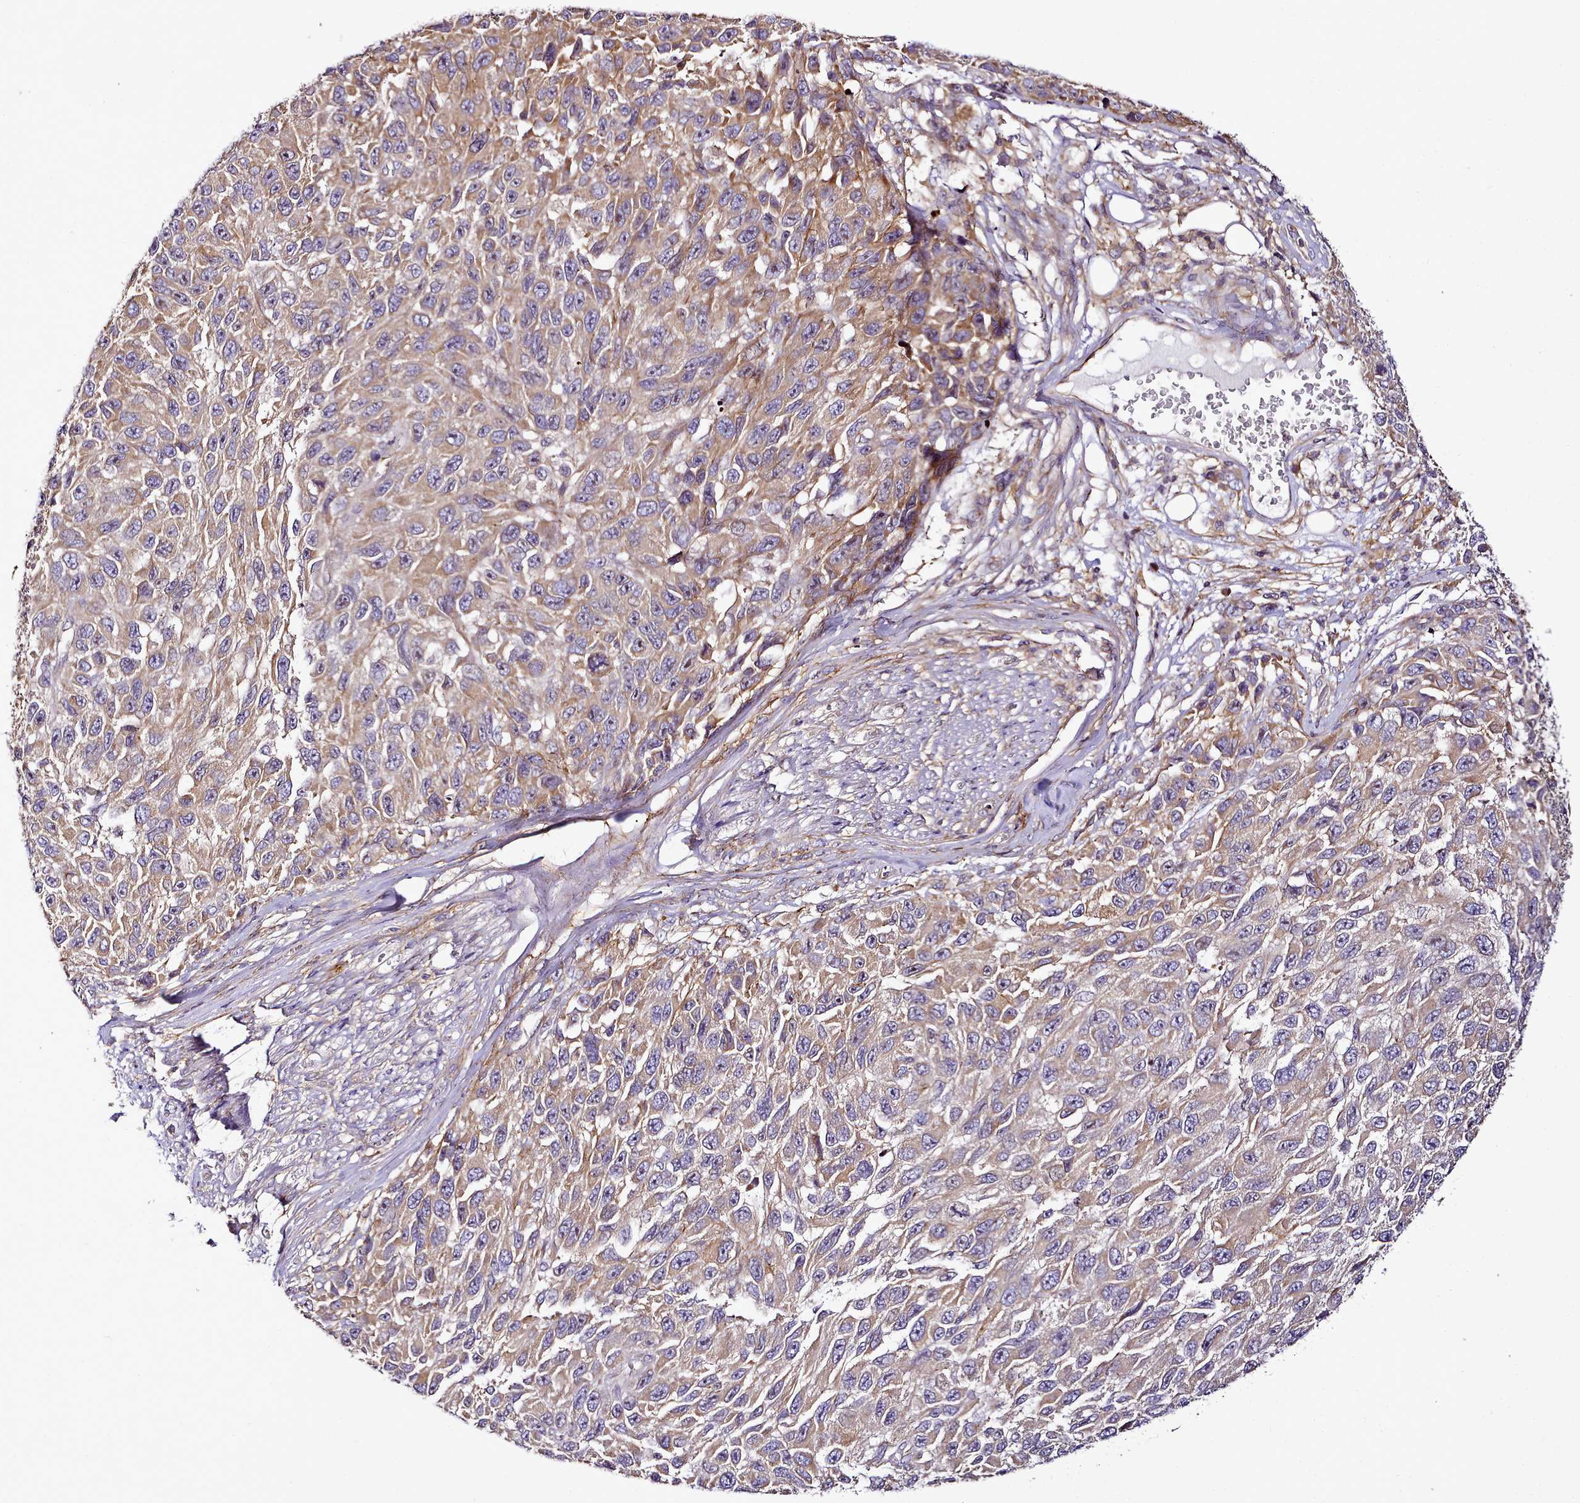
{"staining": {"intensity": "weak", "quantity": "25%-75%", "location": "cytoplasmic/membranous"}, "tissue": "melanoma", "cell_type": "Tumor cells", "image_type": "cancer", "snomed": [{"axis": "morphology", "description": "Normal tissue, NOS"}, {"axis": "morphology", "description": "Malignant melanoma, NOS"}, {"axis": "topography", "description": "Skin"}], "caption": "Immunohistochemical staining of melanoma reveals low levels of weak cytoplasmic/membranous expression in approximately 25%-75% of tumor cells.", "gene": "NBPF1", "patient": {"sex": "female", "age": 96}}